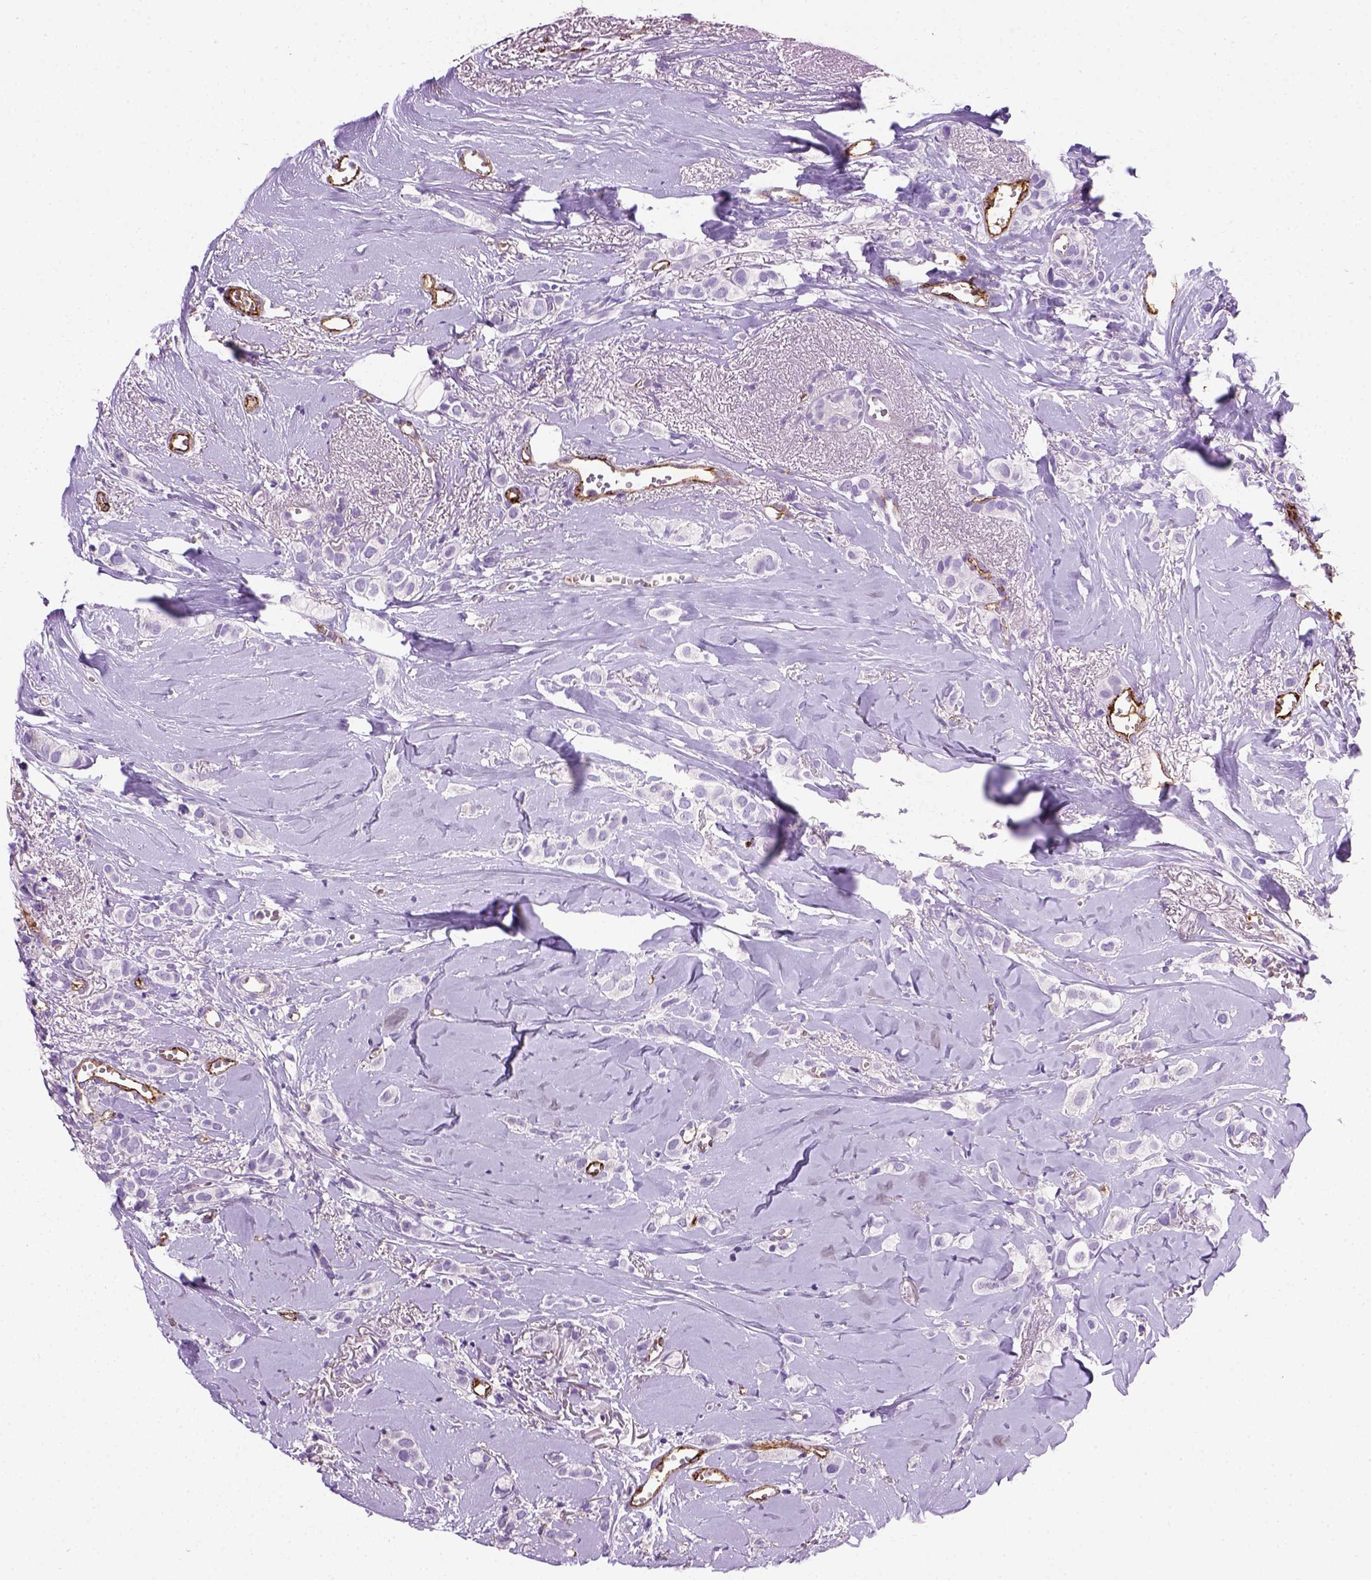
{"staining": {"intensity": "negative", "quantity": "none", "location": "none"}, "tissue": "breast cancer", "cell_type": "Tumor cells", "image_type": "cancer", "snomed": [{"axis": "morphology", "description": "Duct carcinoma"}, {"axis": "topography", "description": "Breast"}], "caption": "IHC histopathology image of human intraductal carcinoma (breast) stained for a protein (brown), which exhibits no positivity in tumor cells.", "gene": "VWF", "patient": {"sex": "female", "age": 85}}